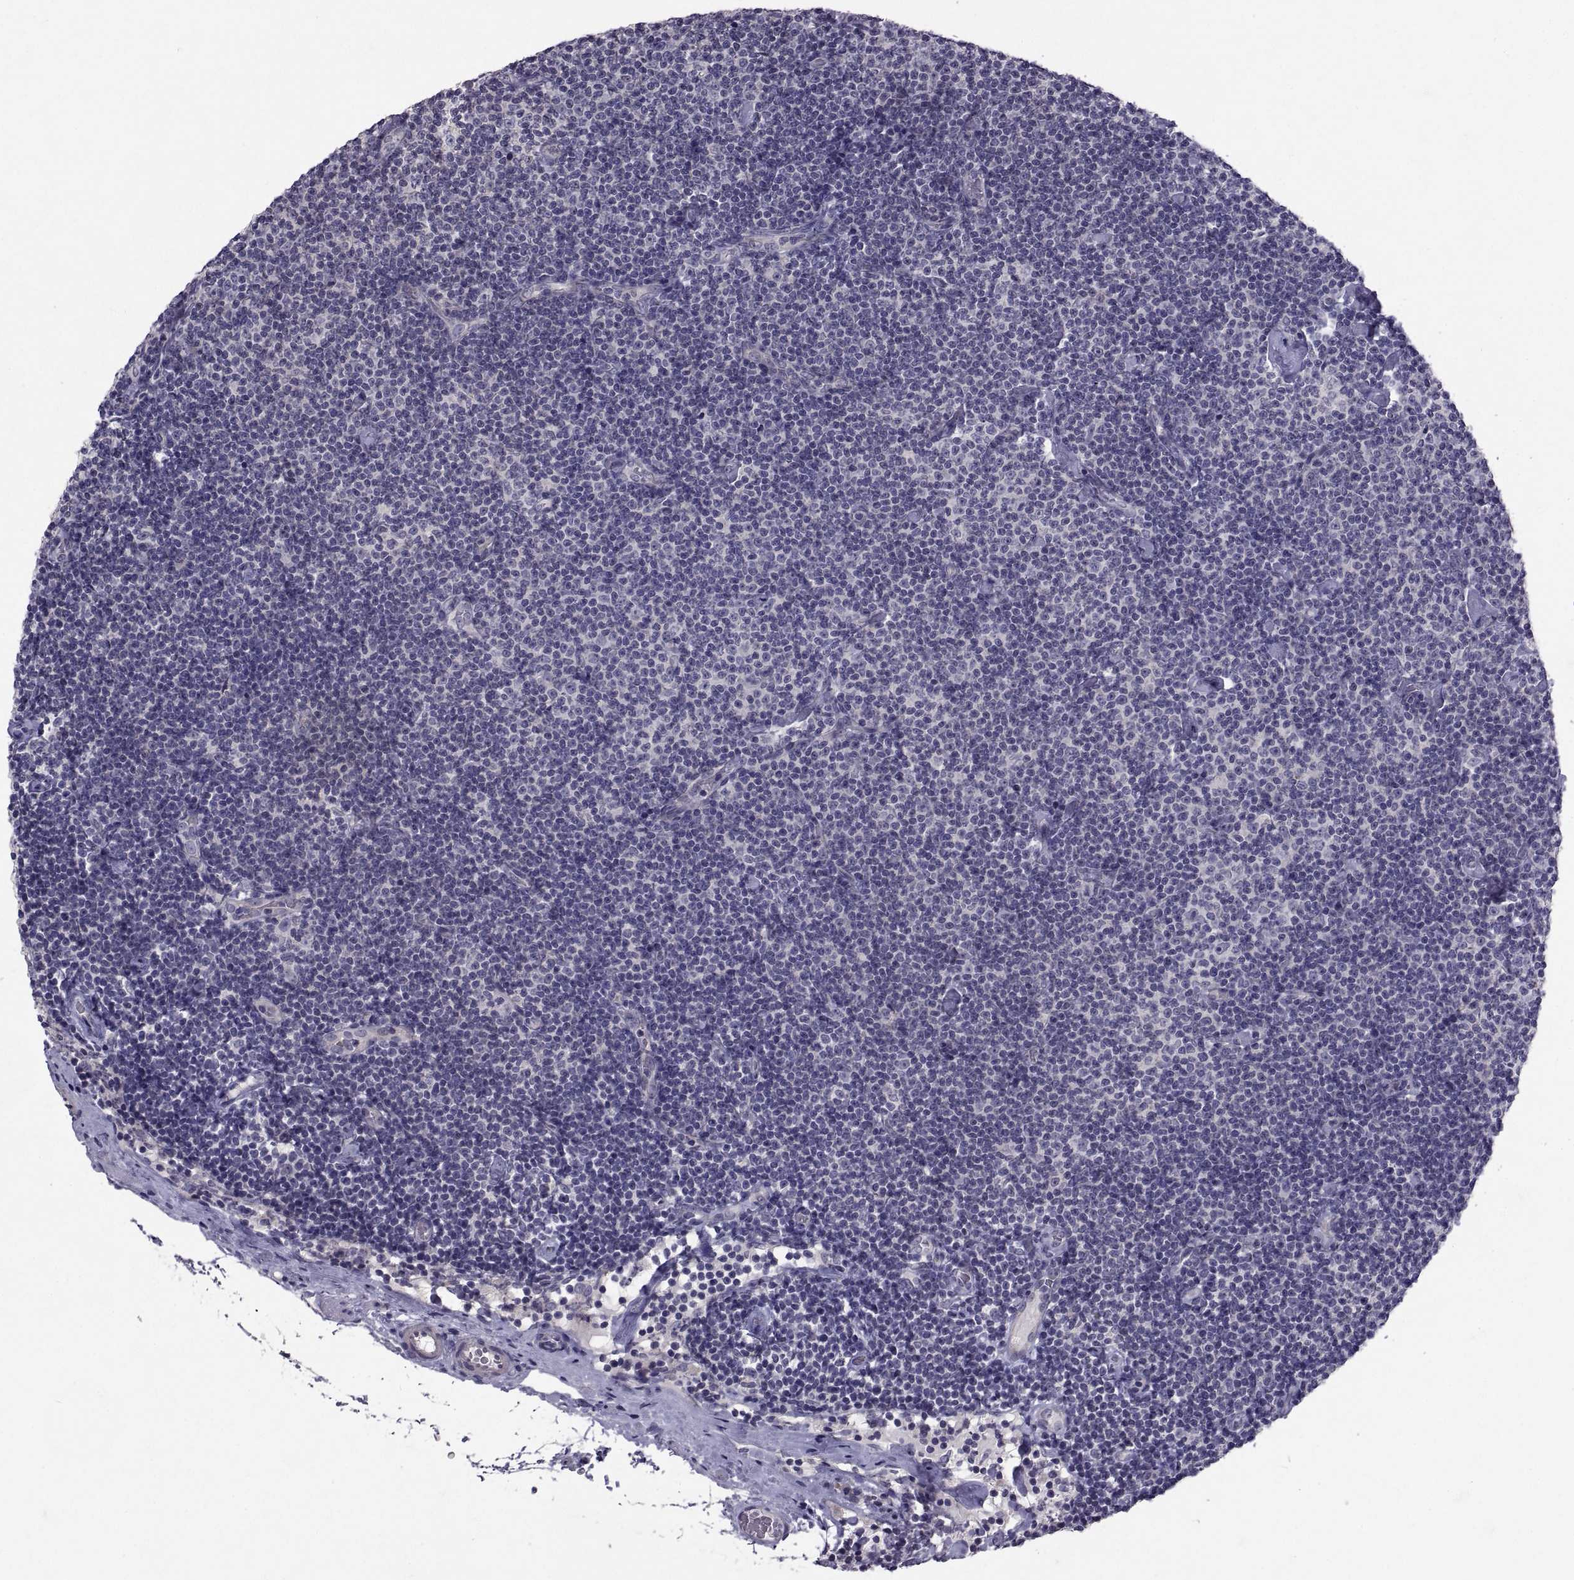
{"staining": {"intensity": "negative", "quantity": "none", "location": "none"}, "tissue": "lymphoma", "cell_type": "Tumor cells", "image_type": "cancer", "snomed": [{"axis": "morphology", "description": "Malignant lymphoma, non-Hodgkin's type, Low grade"}, {"axis": "topography", "description": "Lymph node"}], "caption": "Immunohistochemical staining of low-grade malignant lymphoma, non-Hodgkin's type reveals no significant expression in tumor cells.", "gene": "NPTX2", "patient": {"sex": "male", "age": 81}}